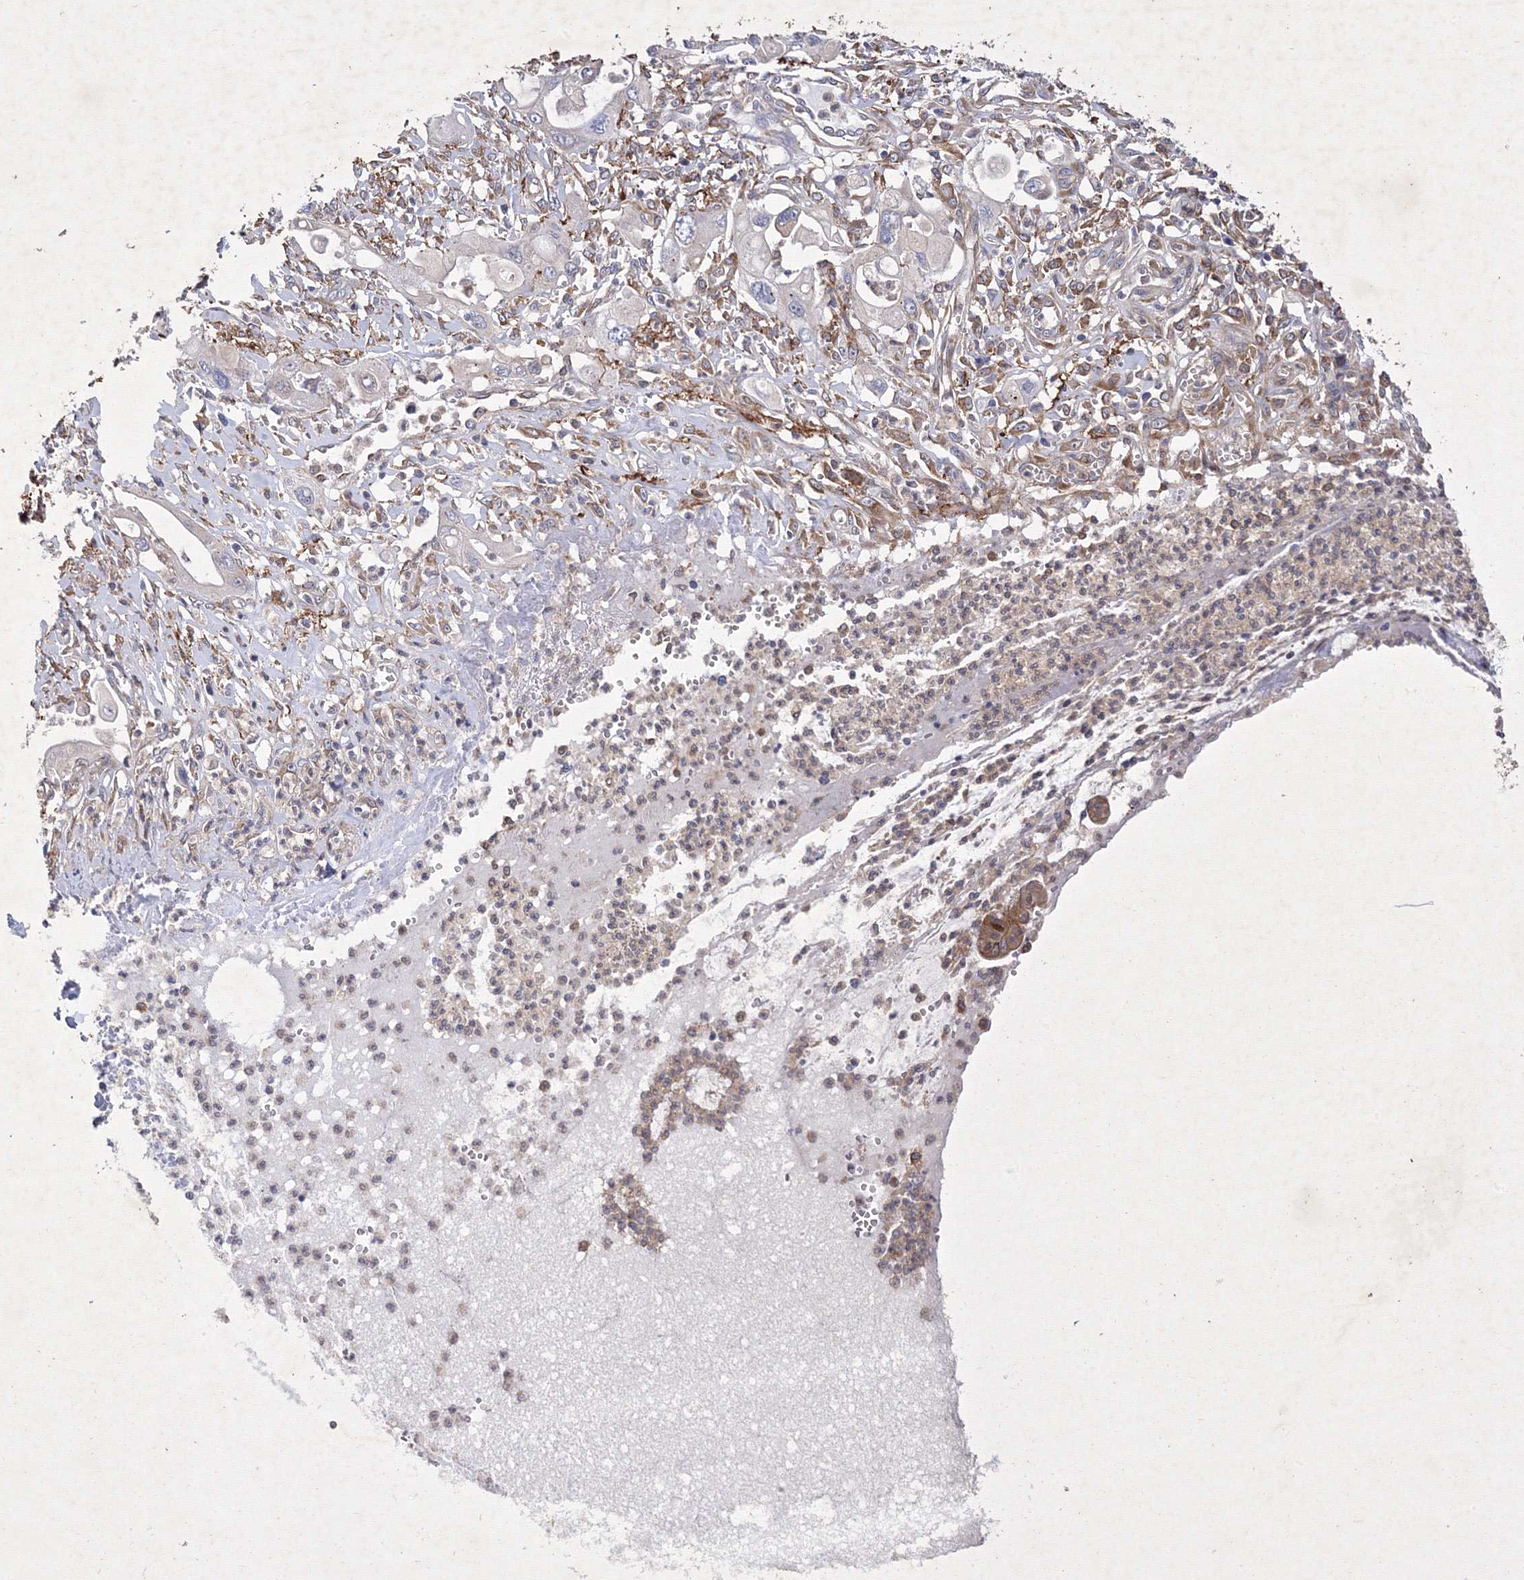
{"staining": {"intensity": "negative", "quantity": "none", "location": "none"}, "tissue": "pancreatic cancer", "cell_type": "Tumor cells", "image_type": "cancer", "snomed": [{"axis": "morphology", "description": "Adenocarcinoma, NOS"}, {"axis": "topography", "description": "Pancreas"}], "caption": "The immunohistochemistry photomicrograph has no significant positivity in tumor cells of pancreatic adenocarcinoma tissue.", "gene": "SNX18", "patient": {"sex": "male", "age": 68}}